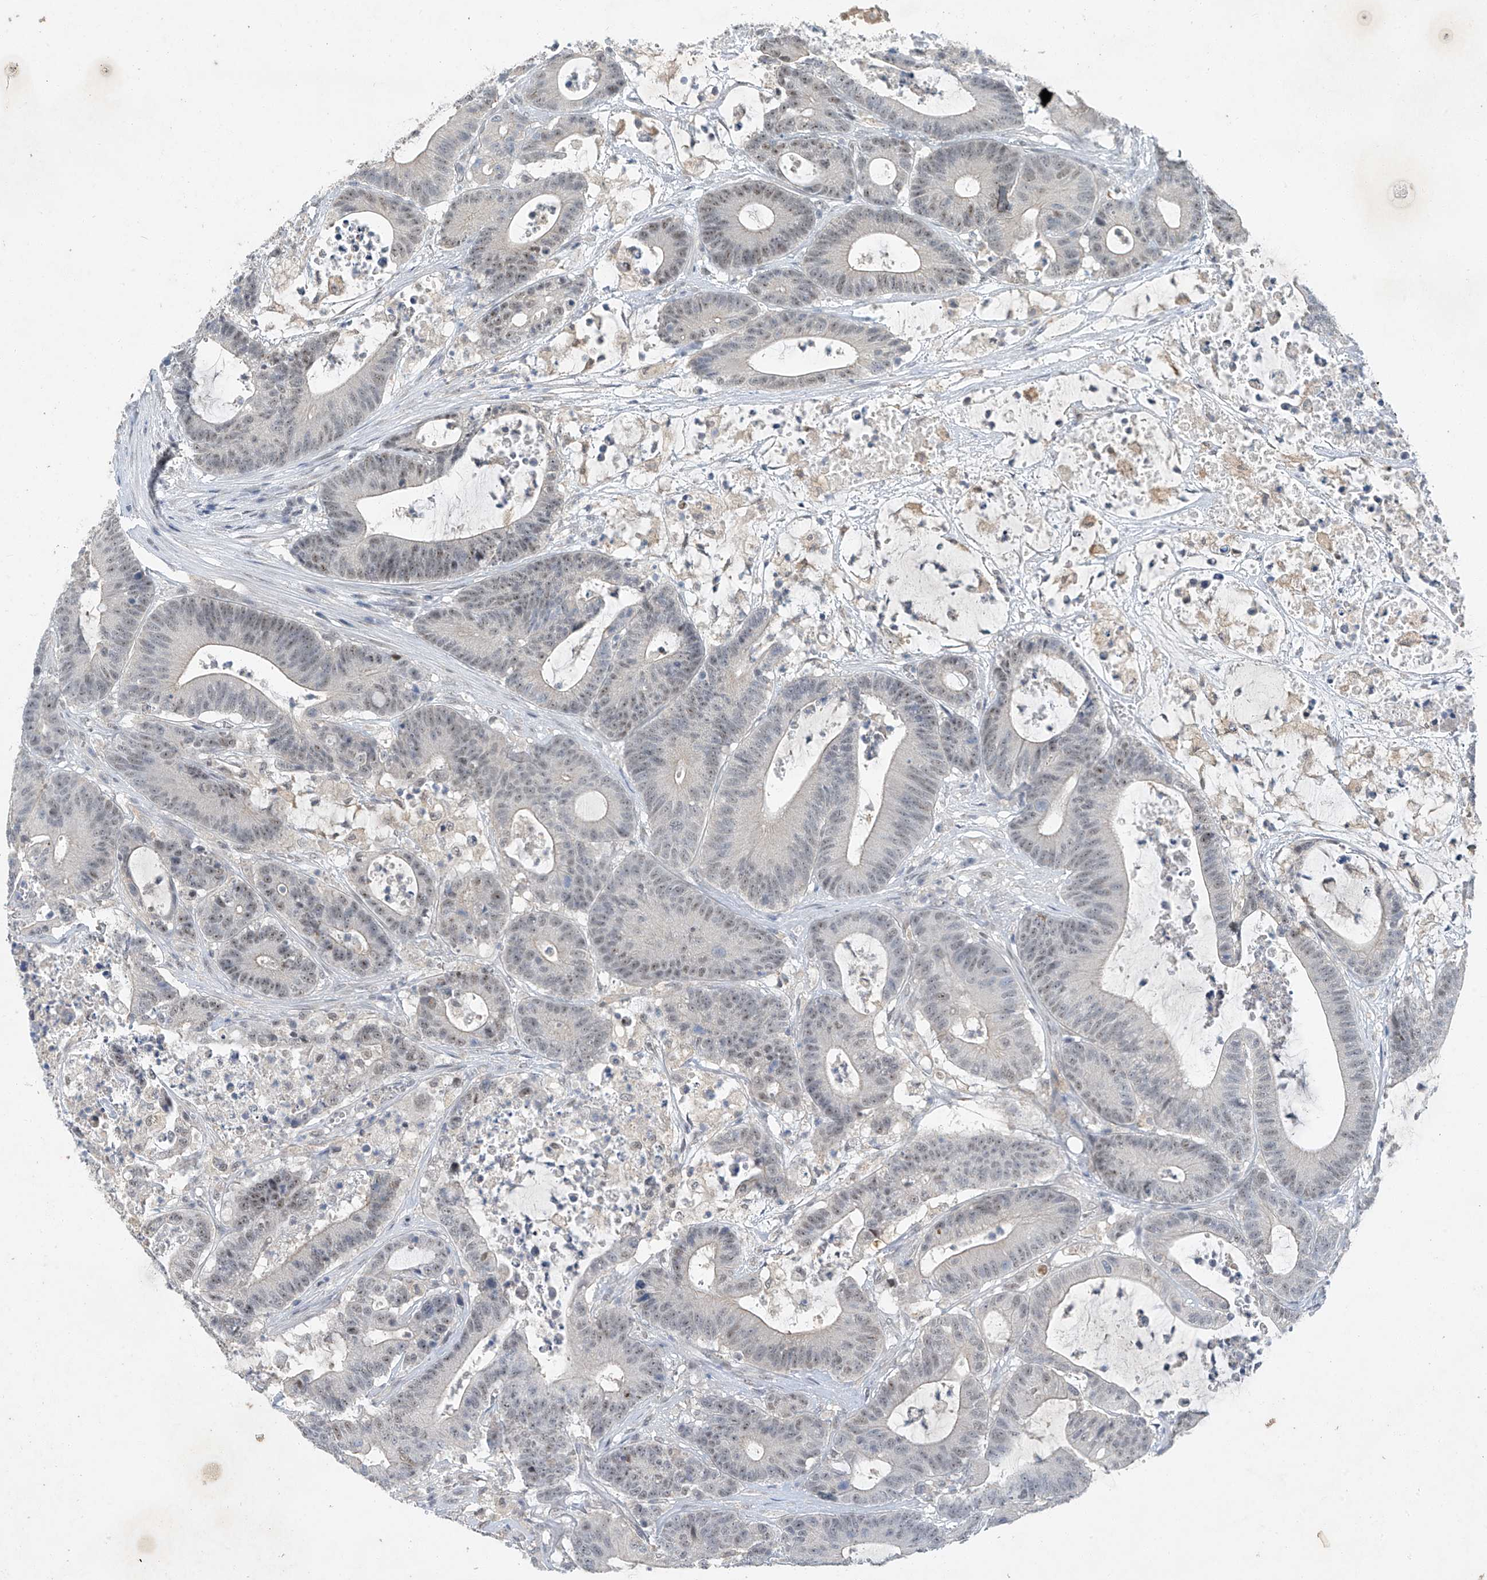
{"staining": {"intensity": "weak", "quantity": "25%-75%", "location": "nuclear"}, "tissue": "colorectal cancer", "cell_type": "Tumor cells", "image_type": "cancer", "snomed": [{"axis": "morphology", "description": "Adenocarcinoma, NOS"}, {"axis": "topography", "description": "Colon"}], "caption": "Protein expression analysis of human colorectal cancer (adenocarcinoma) reveals weak nuclear staining in about 25%-75% of tumor cells.", "gene": "TAF8", "patient": {"sex": "female", "age": 84}}